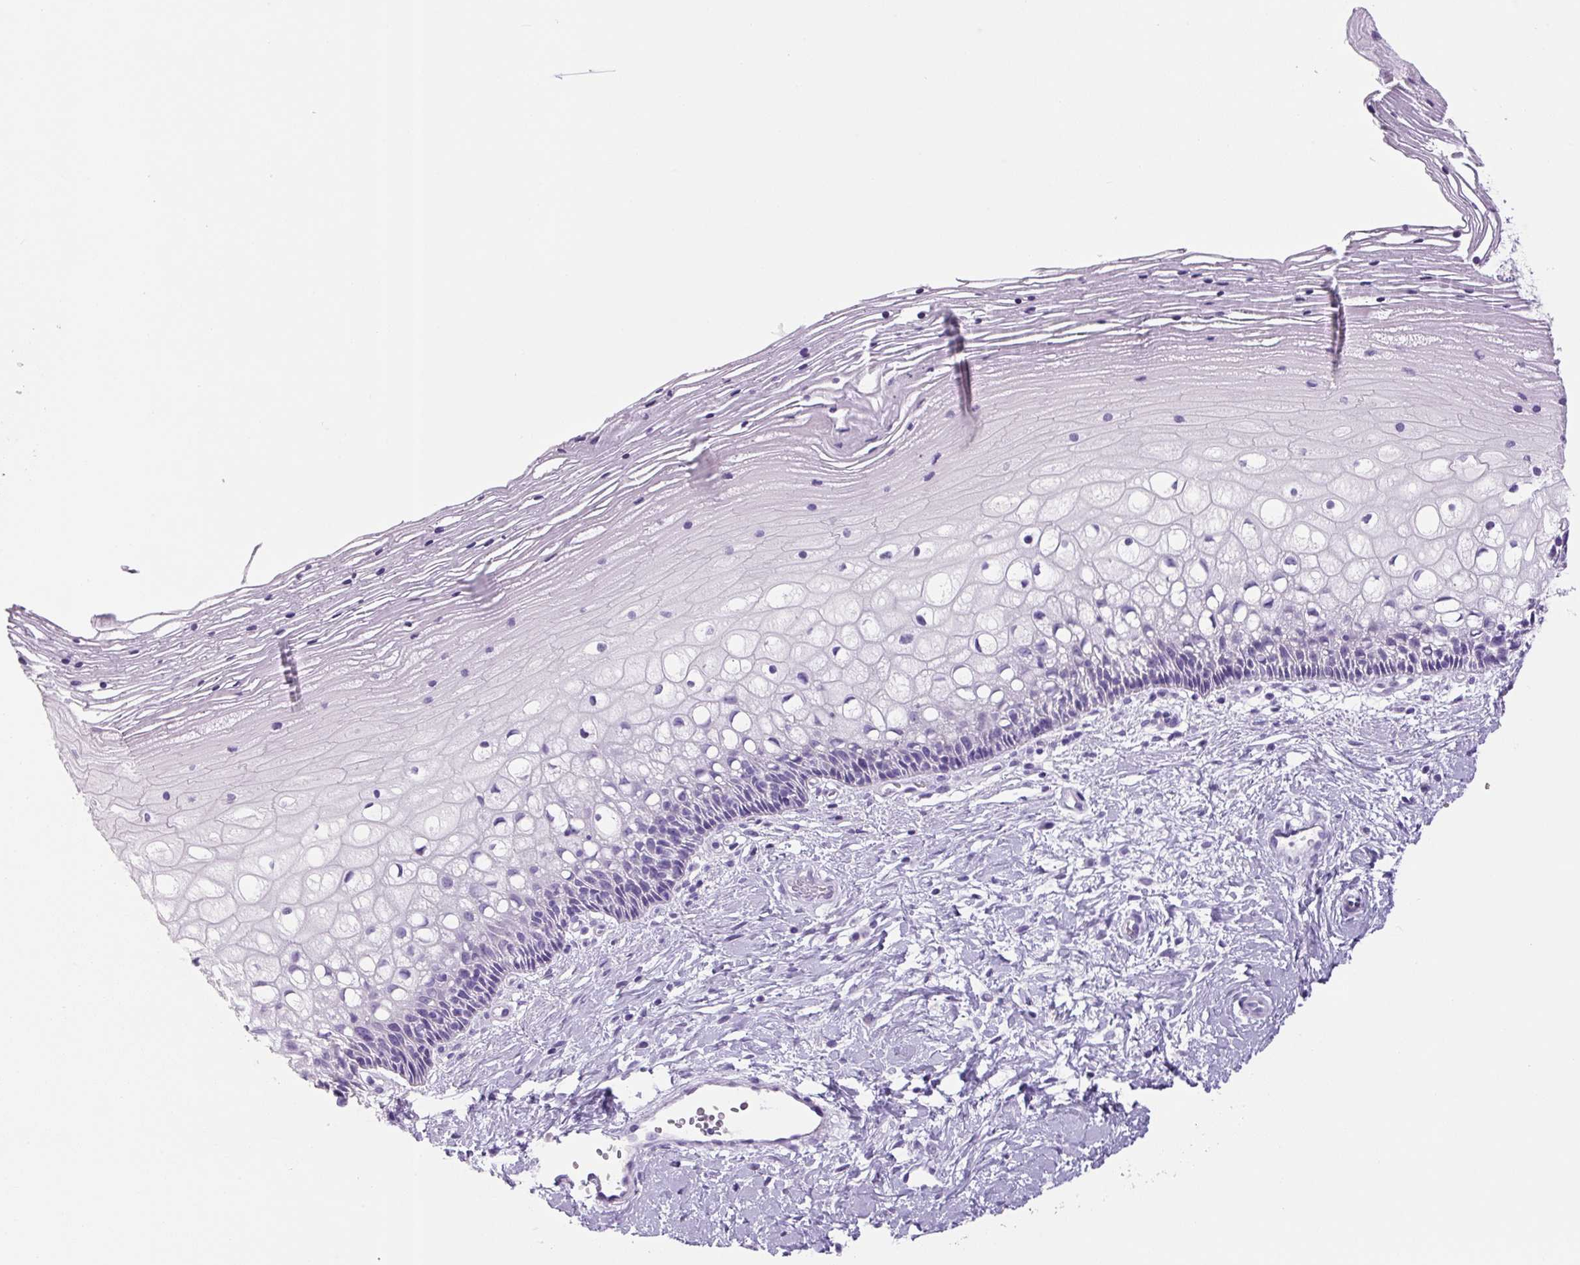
{"staining": {"intensity": "strong", "quantity": "<25%", "location": "cytoplasmic/membranous"}, "tissue": "cervix", "cell_type": "Glandular cells", "image_type": "normal", "snomed": [{"axis": "morphology", "description": "Normal tissue, NOS"}, {"axis": "topography", "description": "Cervix"}], "caption": "Cervix stained with DAB (3,3'-diaminobenzidine) immunohistochemistry (IHC) exhibits medium levels of strong cytoplasmic/membranous positivity in about <25% of glandular cells. (DAB IHC, brown staining for protein, blue staining for nuclei).", "gene": "CHGA", "patient": {"sex": "female", "age": 36}}